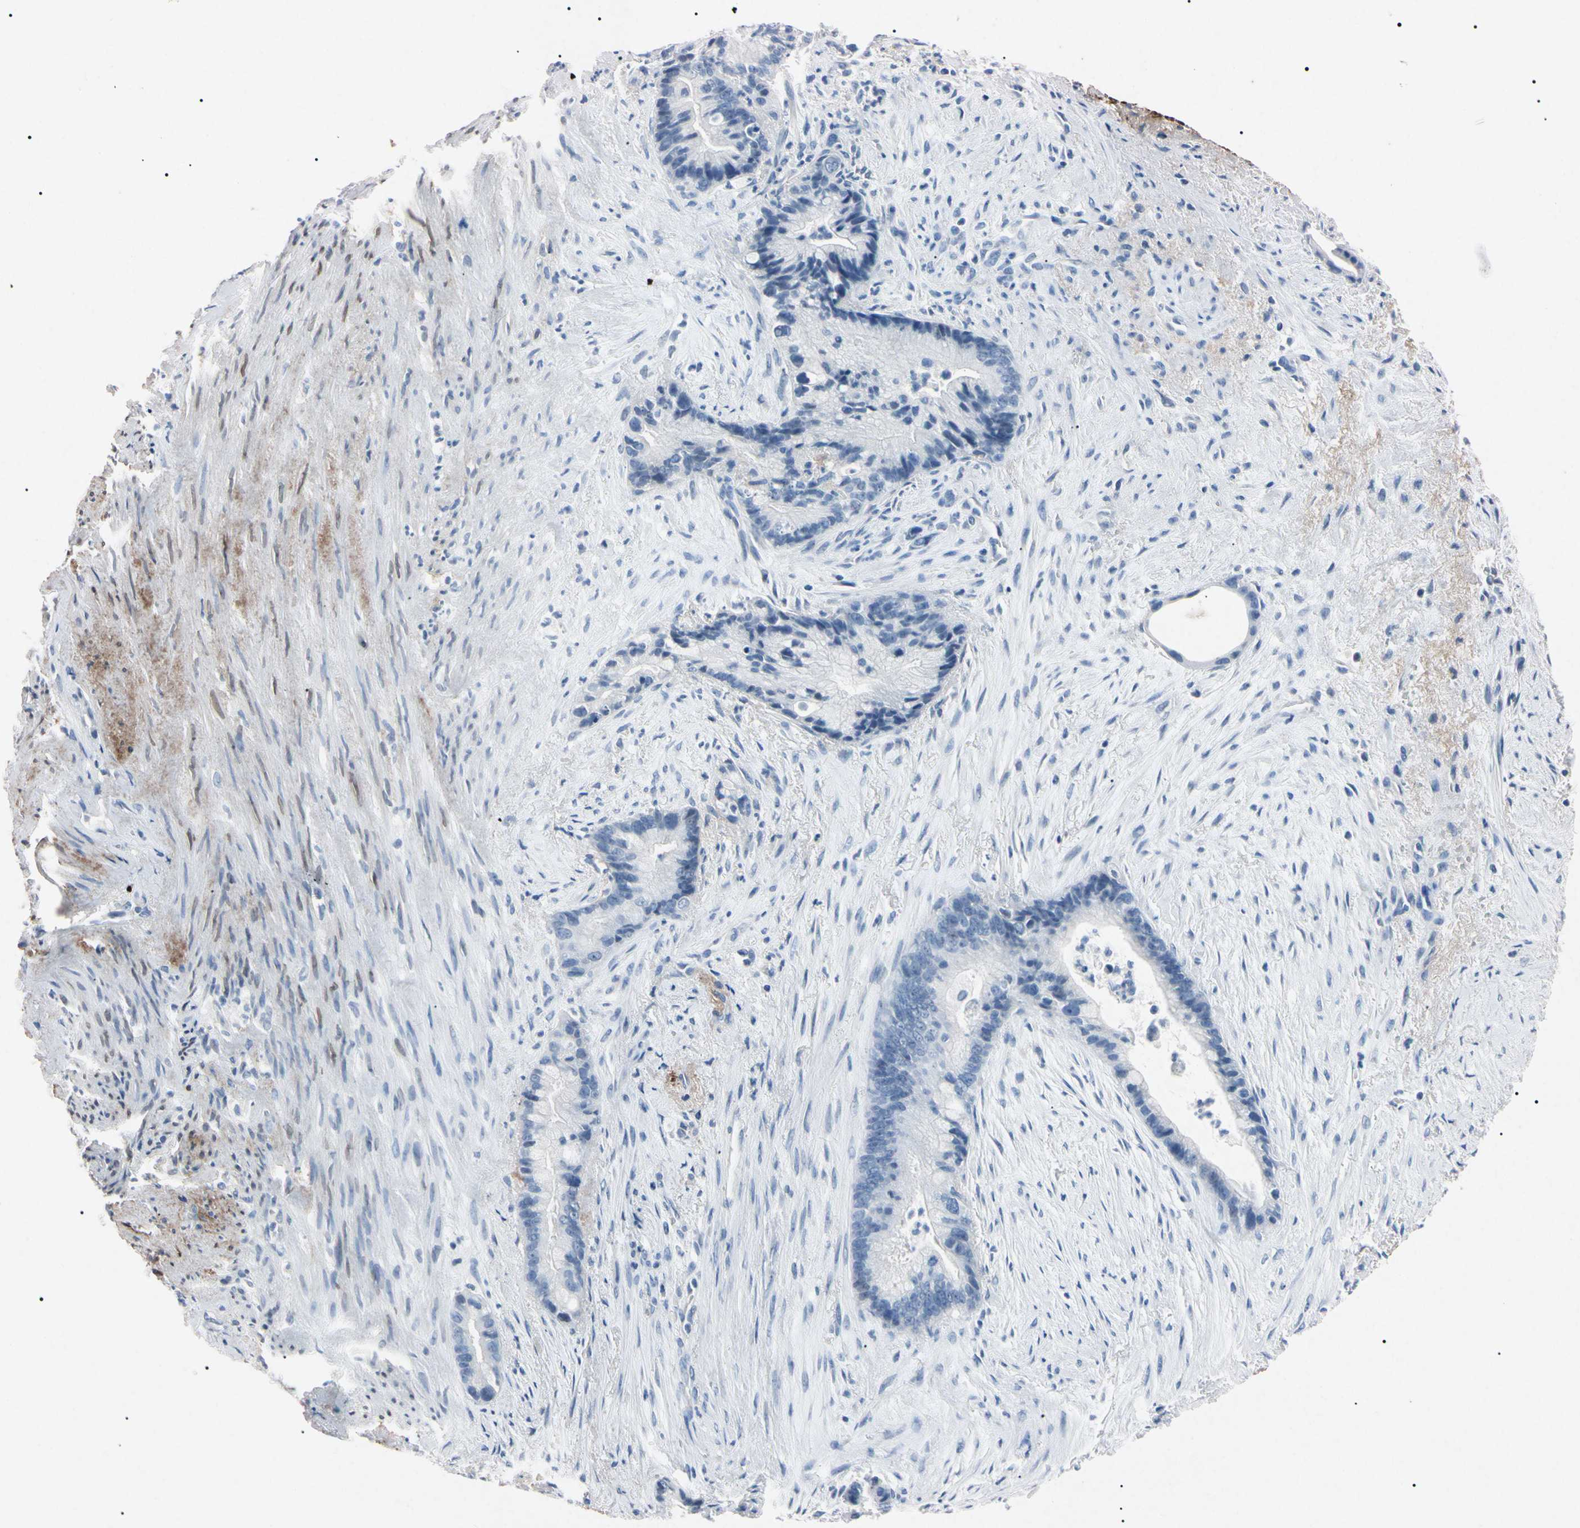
{"staining": {"intensity": "negative", "quantity": "none", "location": "none"}, "tissue": "liver cancer", "cell_type": "Tumor cells", "image_type": "cancer", "snomed": [{"axis": "morphology", "description": "Cholangiocarcinoma"}, {"axis": "topography", "description": "Liver"}], "caption": "Tumor cells are negative for protein expression in human liver cancer. (DAB IHC visualized using brightfield microscopy, high magnification).", "gene": "ELN", "patient": {"sex": "female", "age": 55}}